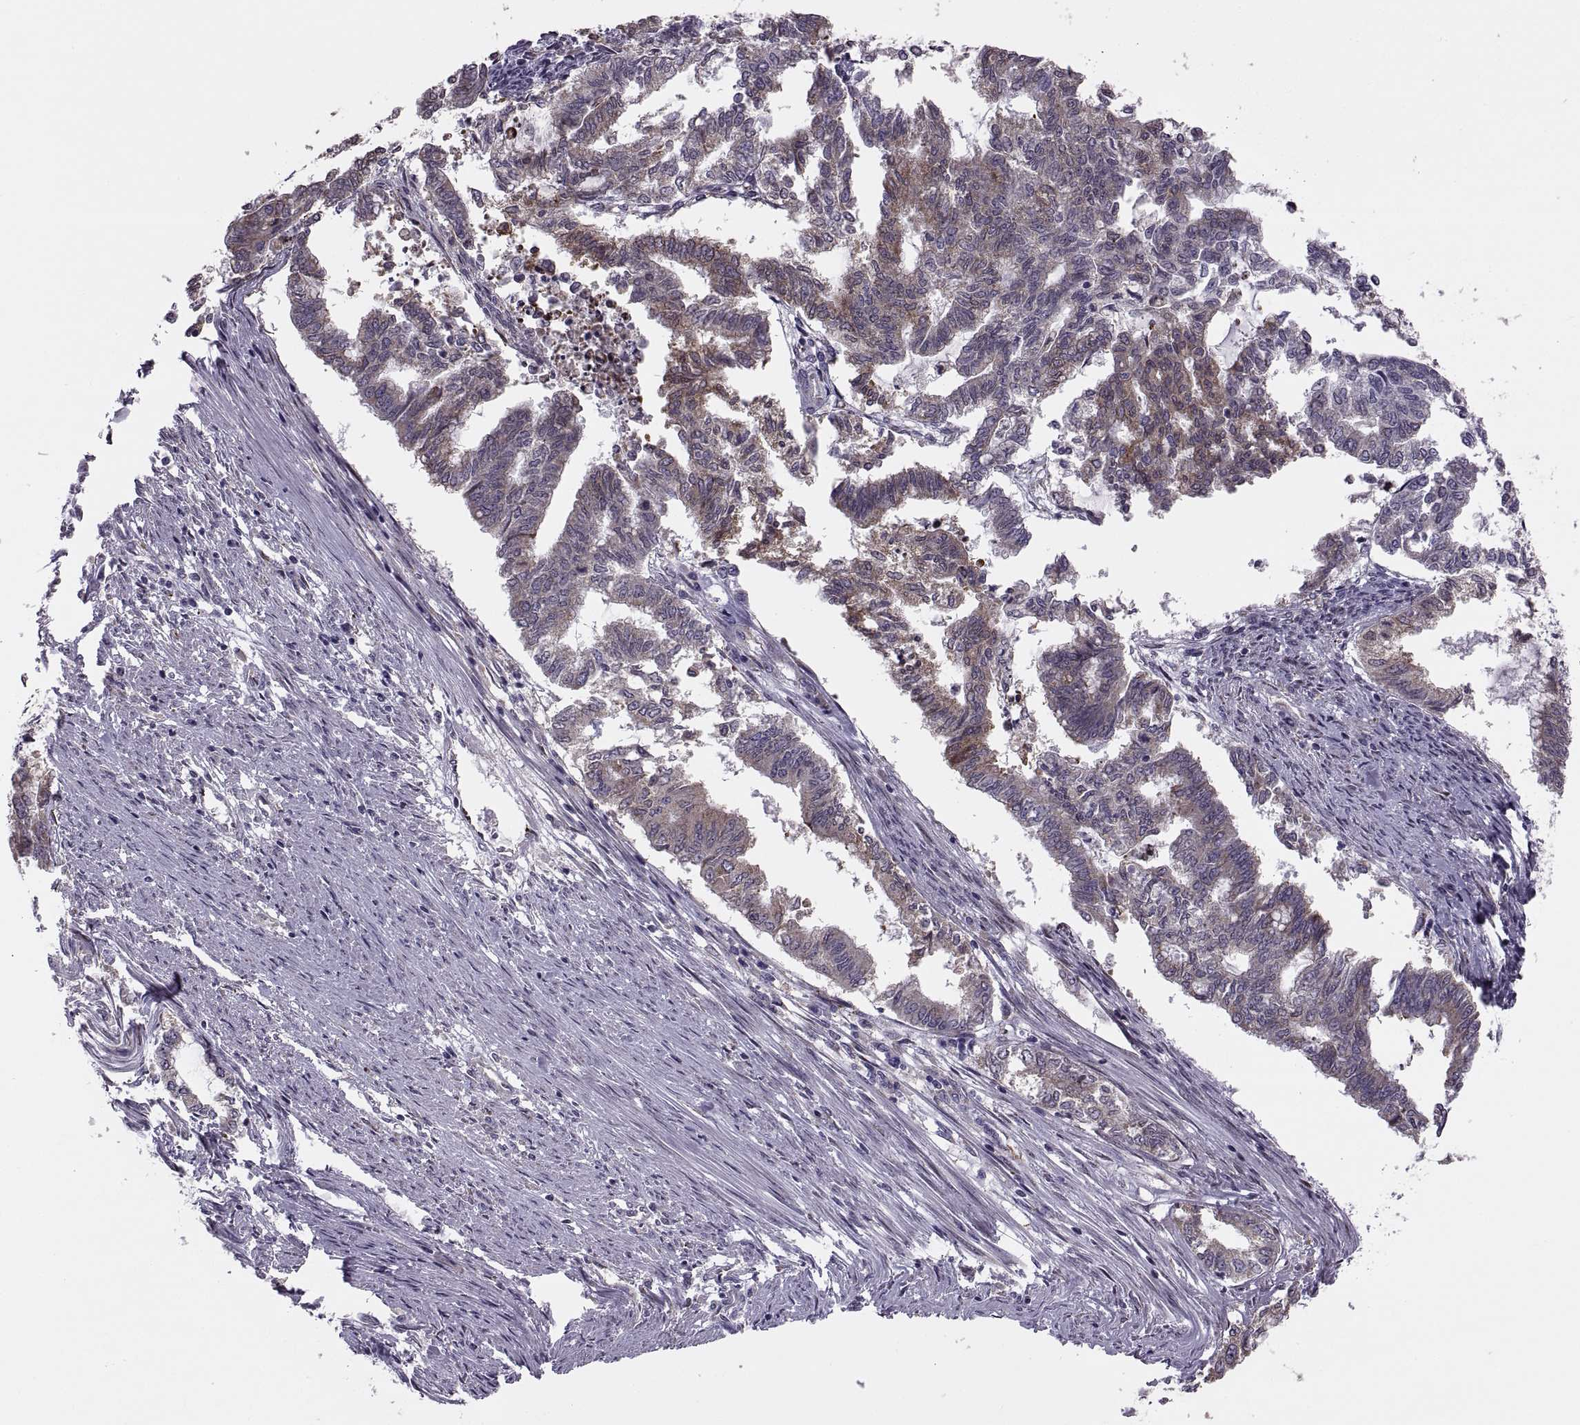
{"staining": {"intensity": "moderate", "quantity": "25%-75%", "location": "cytoplasmic/membranous"}, "tissue": "endometrial cancer", "cell_type": "Tumor cells", "image_type": "cancer", "snomed": [{"axis": "morphology", "description": "Adenocarcinoma, NOS"}, {"axis": "topography", "description": "Endometrium"}], "caption": "Immunohistochemical staining of endometrial cancer demonstrates medium levels of moderate cytoplasmic/membranous expression in about 25%-75% of tumor cells.", "gene": "LETM2", "patient": {"sex": "female", "age": 79}}